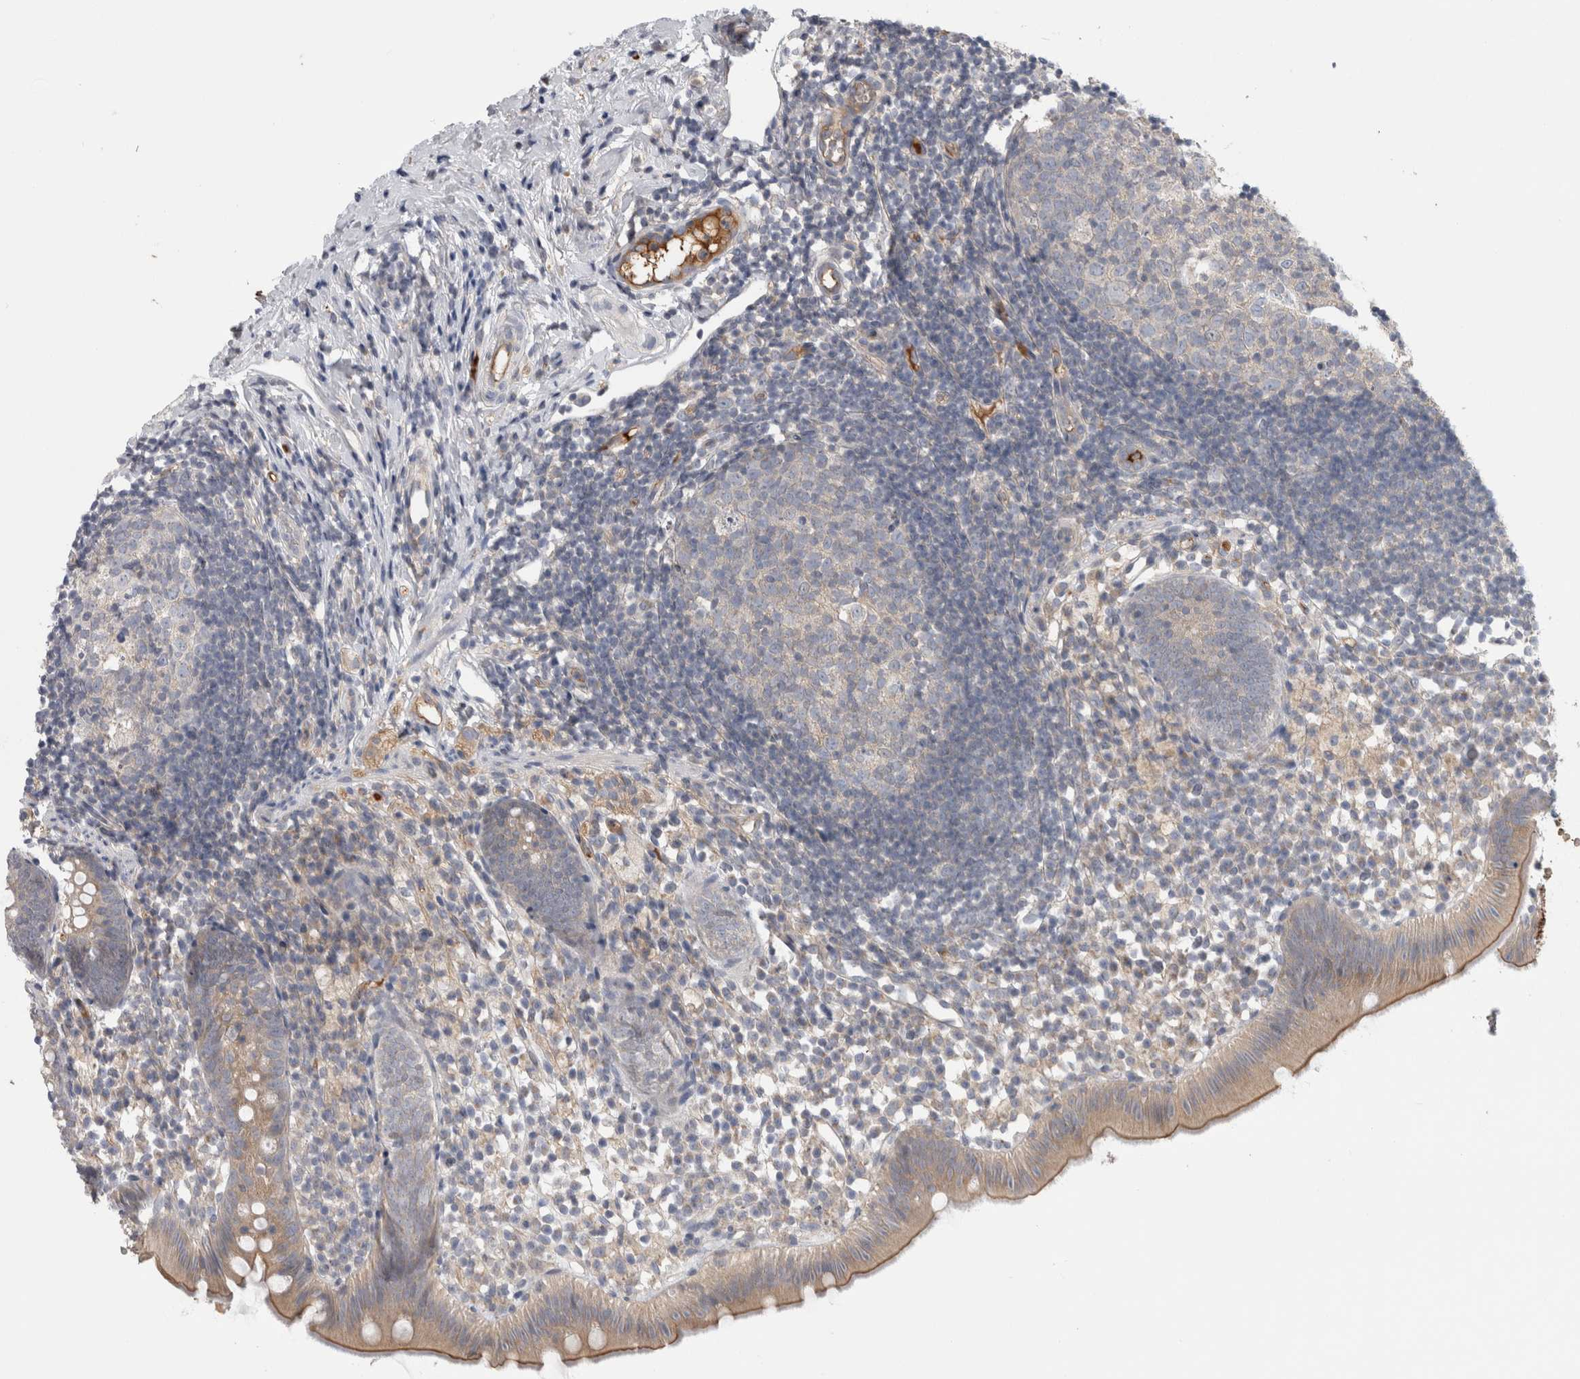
{"staining": {"intensity": "moderate", "quantity": "<25%", "location": "cytoplasmic/membranous"}, "tissue": "appendix", "cell_type": "Glandular cells", "image_type": "normal", "snomed": [{"axis": "morphology", "description": "Normal tissue, NOS"}, {"axis": "topography", "description": "Appendix"}], "caption": "Immunohistochemical staining of benign human appendix reveals <25% levels of moderate cytoplasmic/membranous protein positivity in approximately <25% of glandular cells.", "gene": "TBCE", "patient": {"sex": "female", "age": 20}}